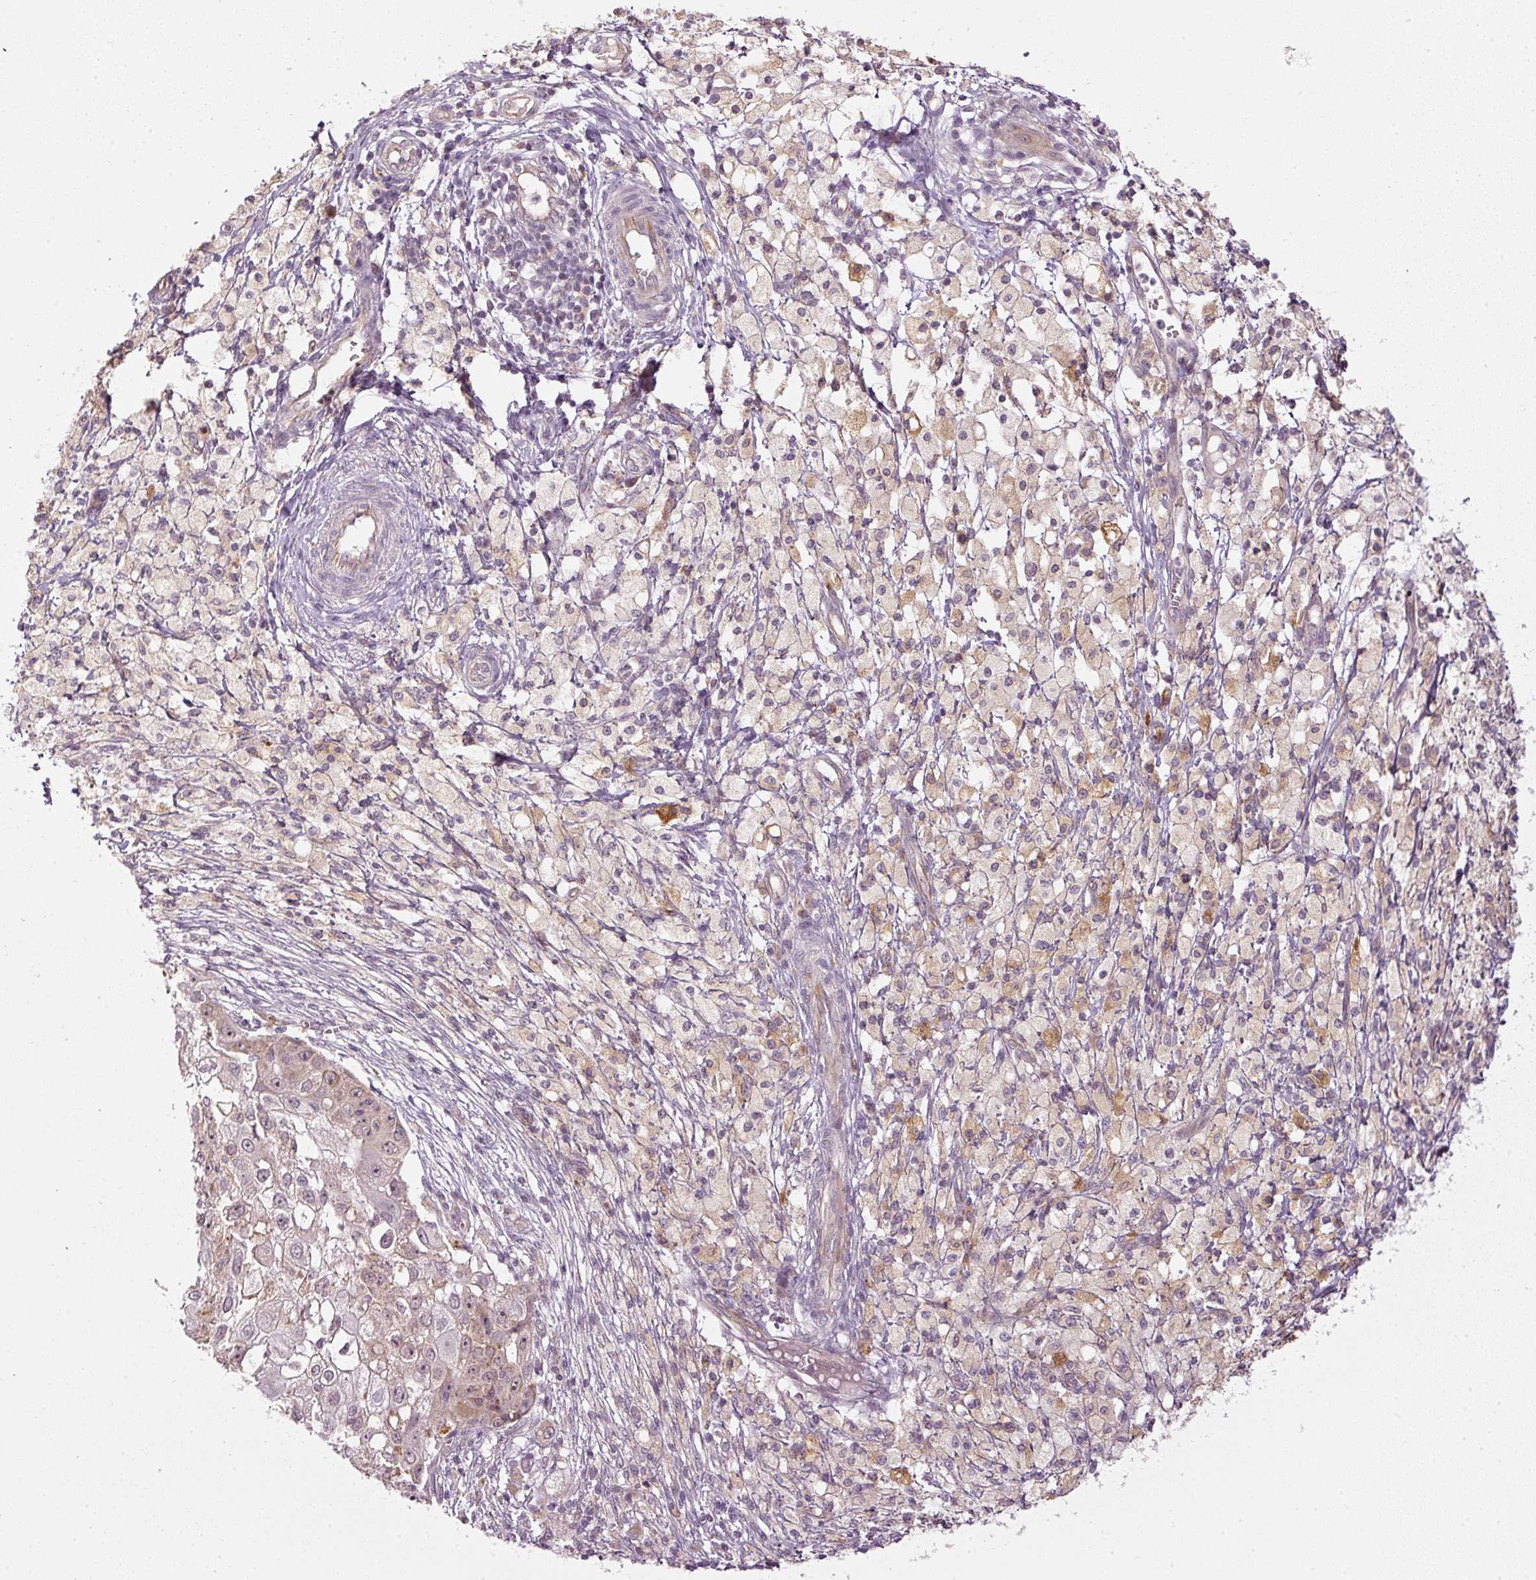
{"staining": {"intensity": "moderate", "quantity": "25%-75%", "location": "cytoplasmic/membranous,nuclear"}, "tissue": "ovarian cancer", "cell_type": "Tumor cells", "image_type": "cancer", "snomed": [{"axis": "morphology", "description": "Carcinoma, endometroid"}, {"axis": "topography", "description": "Ovary"}], "caption": "Ovarian cancer was stained to show a protein in brown. There is medium levels of moderate cytoplasmic/membranous and nuclear positivity in about 25%-75% of tumor cells.", "gene": "CDC20B", "patient": {"sex": "female", "age": 42}}